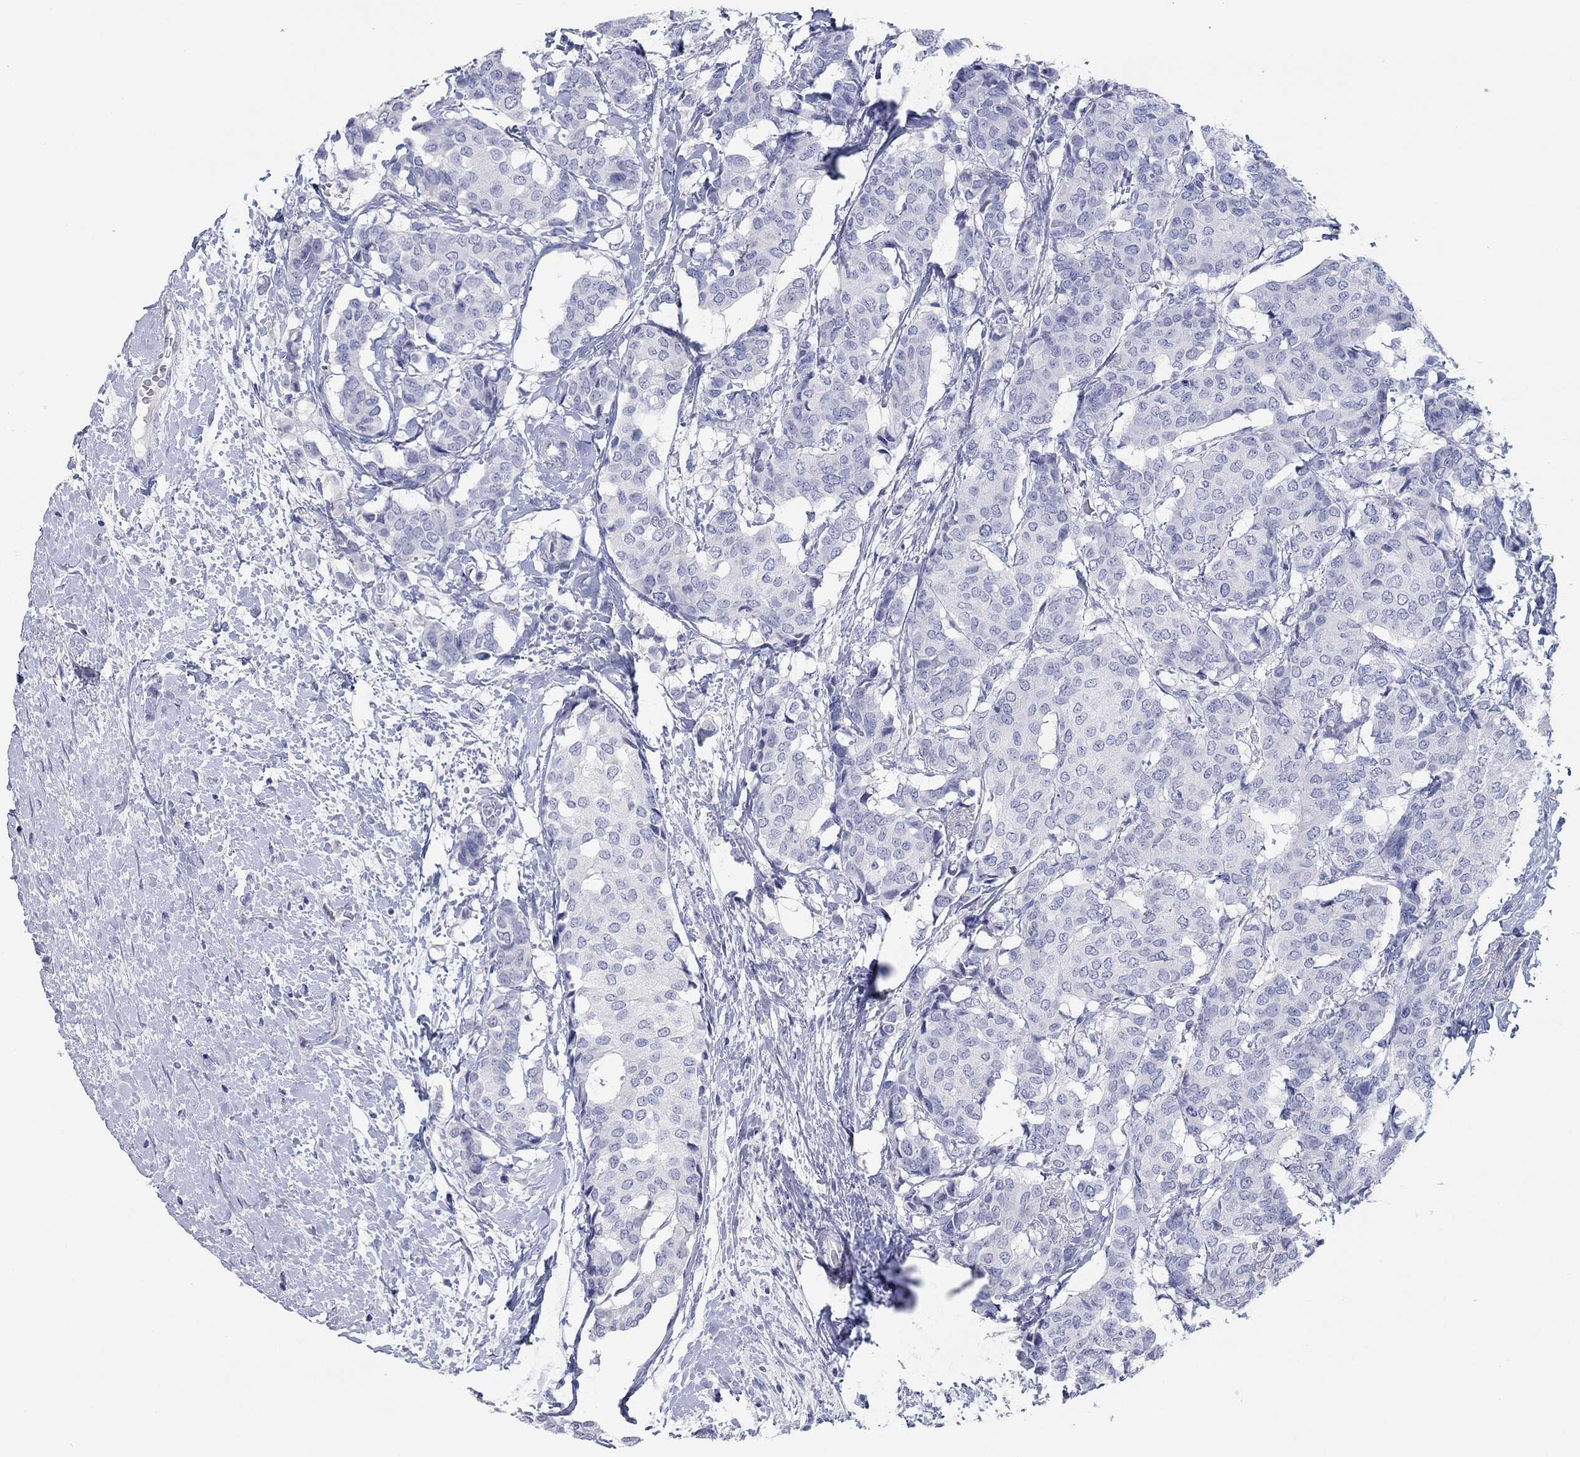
{"staining": {"intensity": "negative", "quantity": "none", "location": "none"}, "tissue": "breast cancer", "cell_type": "Tumor cells", "image_type": "cancer", "snomed": [{"axis": "morphology", "description": "Duct carcinoma"}, {"axis": "topography", "description": "Breast"}], "caption": "Immunohistochemistry (IHC) of human breast cancer displays no expression in tumor cells.", "gene": "POU5F1", "patient": {"sex": "female", "age": 75}}